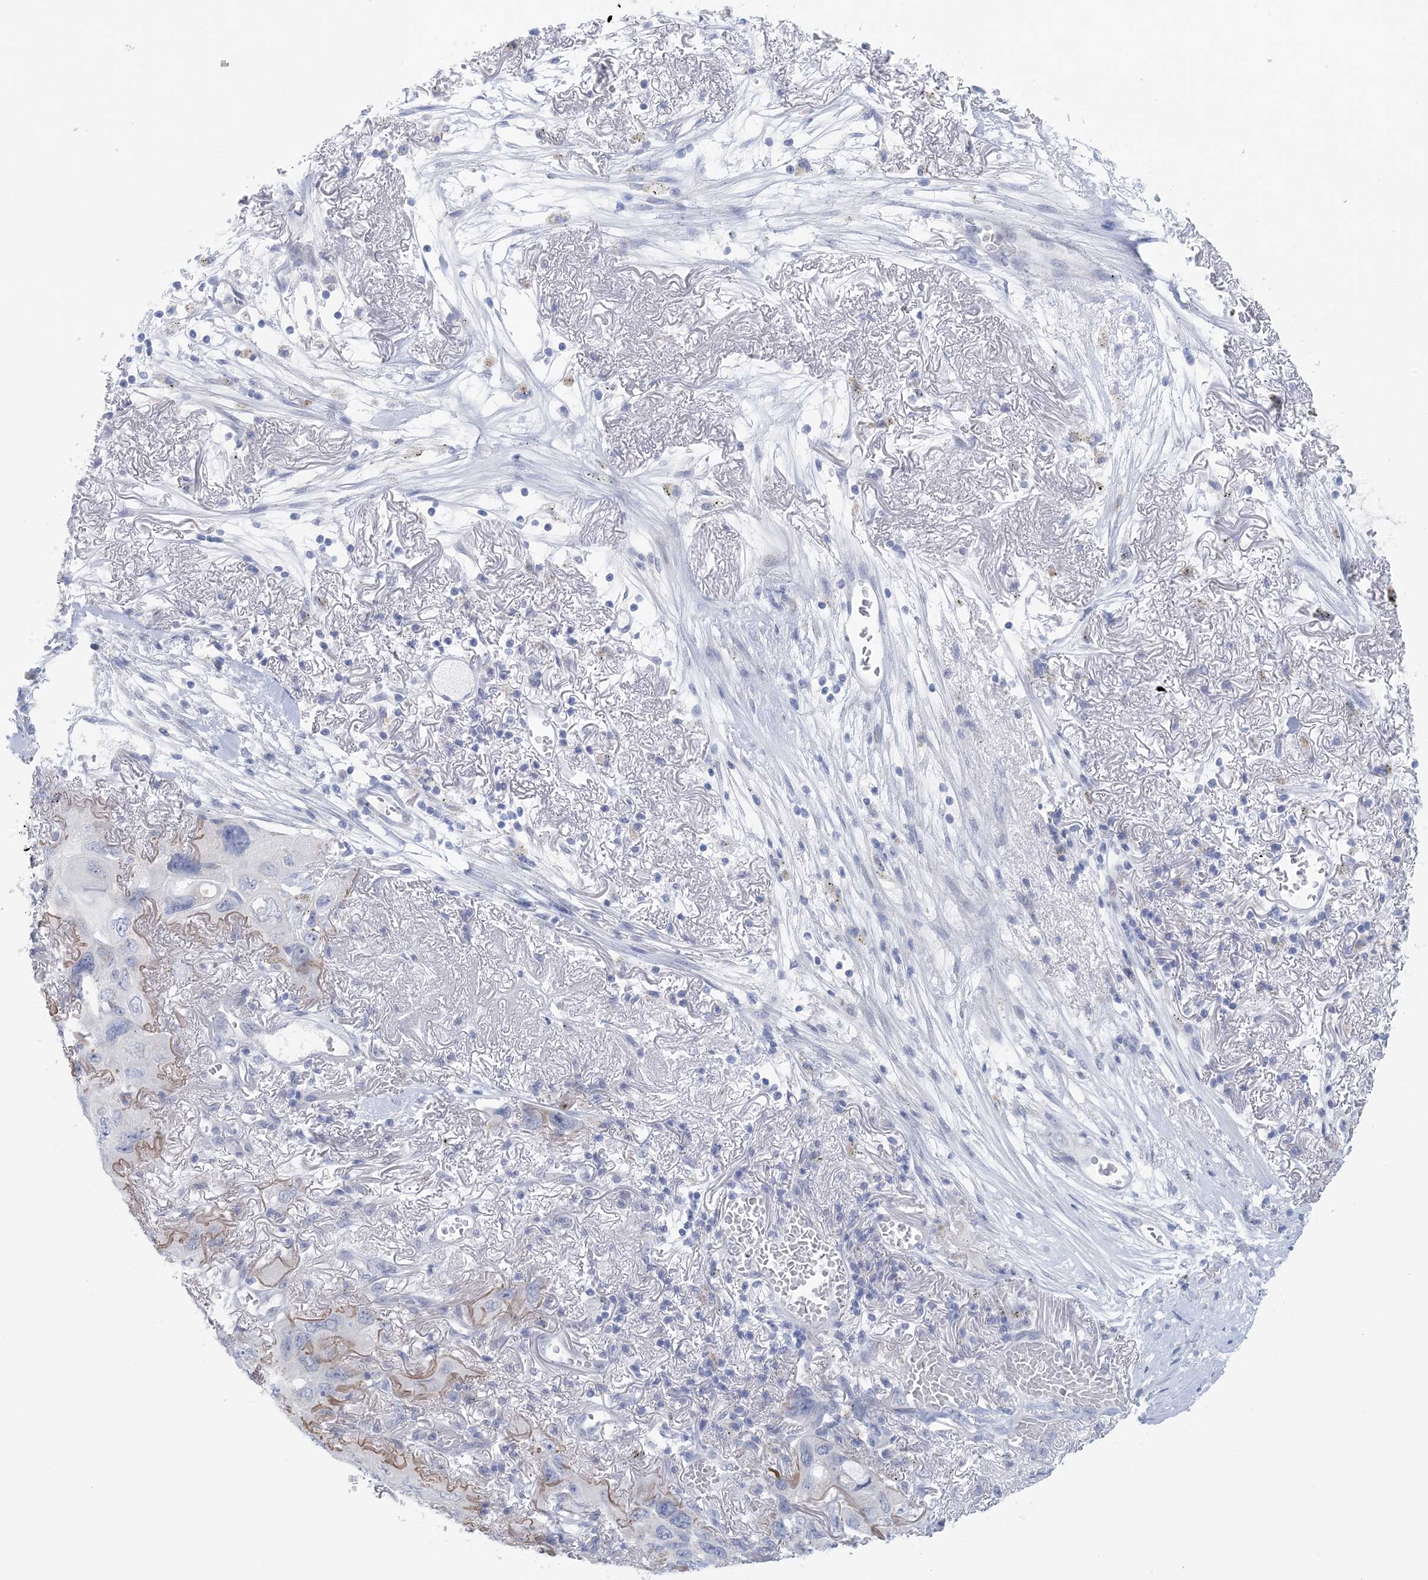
{"staining": {"intensity": "negative", "quantity": "none", "location": "none"}, "tissue": "lung cancer", "cell_type": "Tumor cells", "image_type": "cancer", "snomed": [{"axis": "morphology", "description": "Squamous cell carcinoma, NOS"}, {"axis": "topography", "description": "Lung"}], "caption": "Immunohistochemistry micrograph of human lung squamous cell carcinoma stained for a protein (brown), which reveals no expression in tumor cells.", "gene": "GABRG1", "patient": {"sex": "female", "age": 73}}